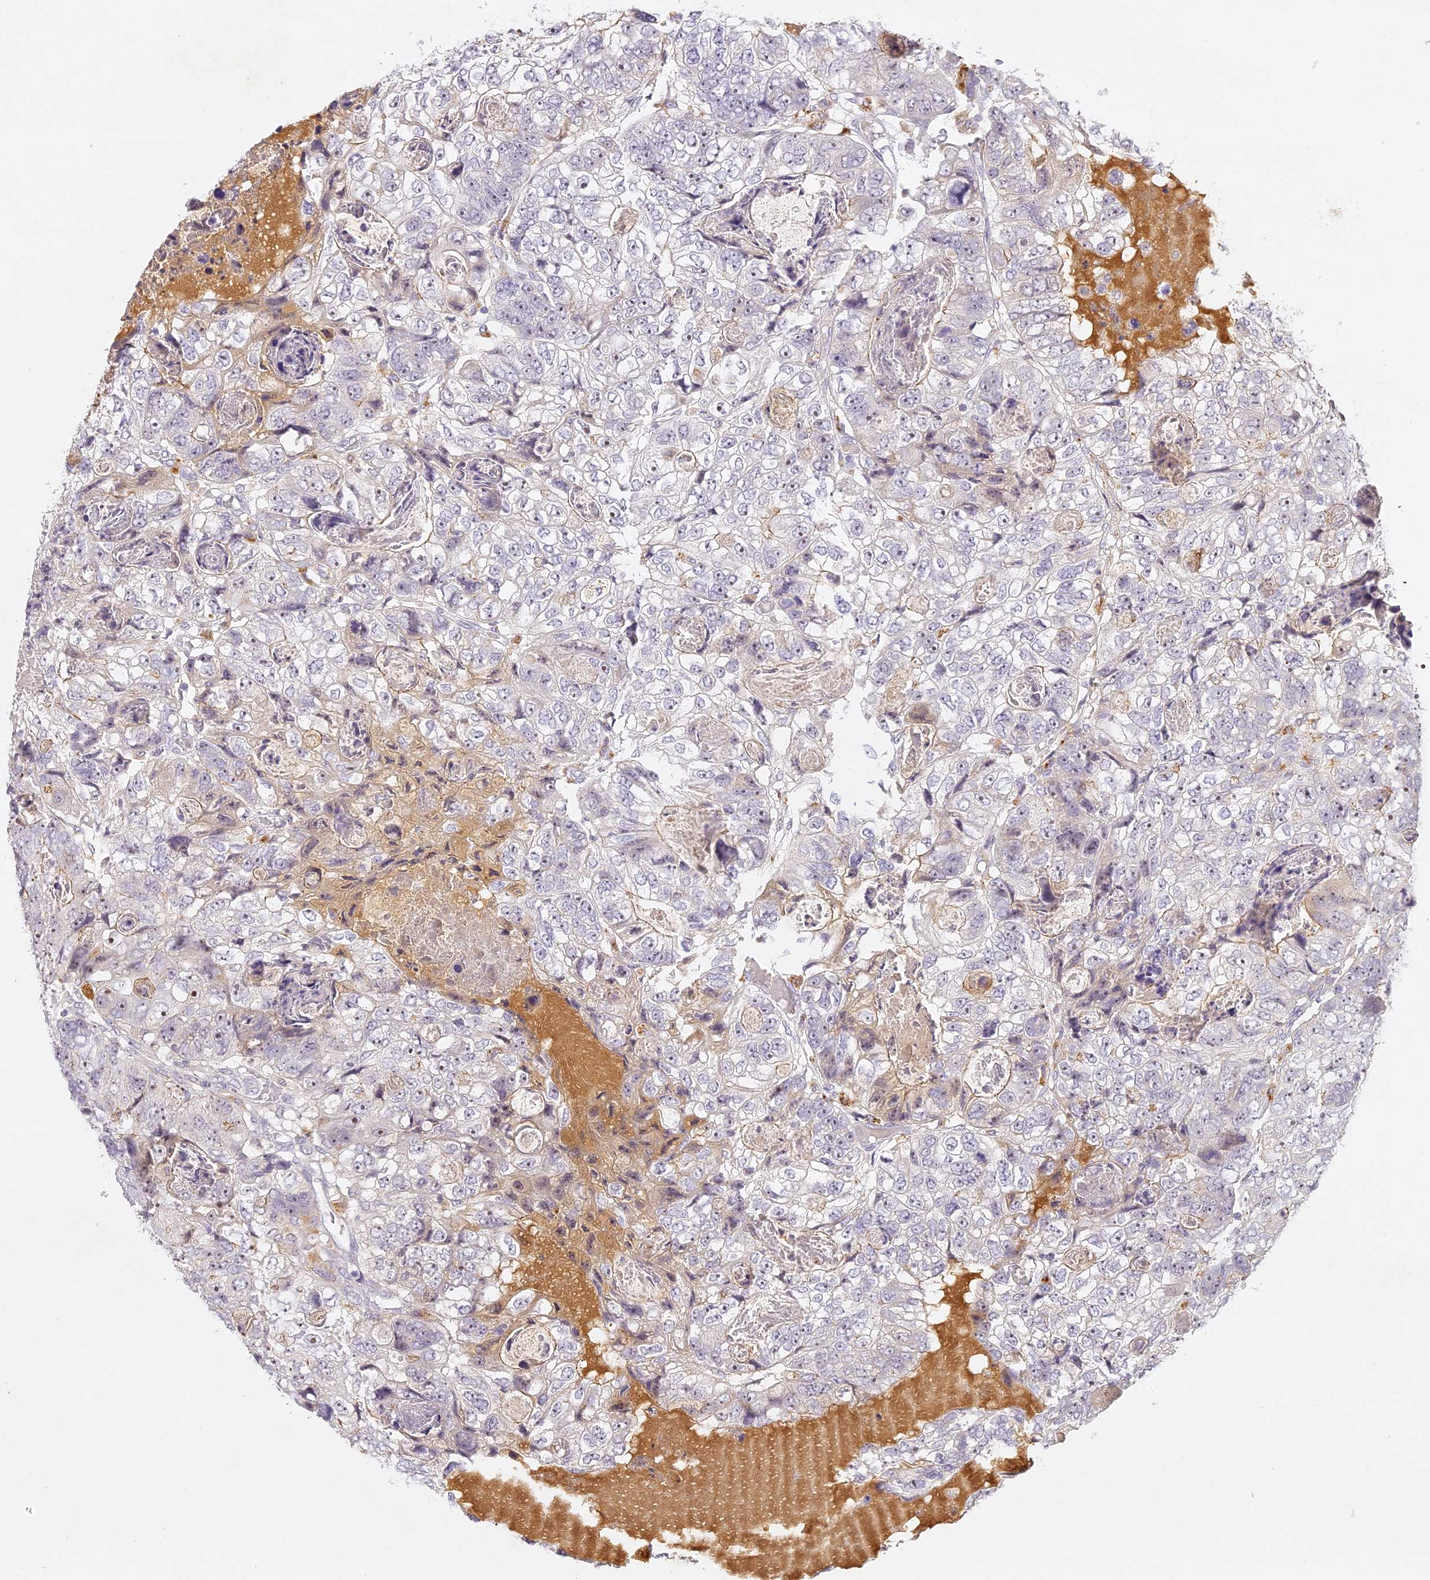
{"staining": {"intensity": "moderate", "quantity": "<25%", "location": "cytoplasmic/membranous"}, "tissue": "colorectal cancer", "cell_type": "Tumor cells", "image_type": "cancer", "snomed": [{"axis": "morphology", "description": "Adenocarcinoma, NOS"}, {"axis": "topography", "description": "Rectum"}], "caption": "Adenocarcinoma (colorectal) stained with a brown dye exhibits moderate cytoplasmic/membranous positive expression in approximately <25% of tumor cells.", "gene": "ELL3", "patient": {"sex": "male", "age": 59}}